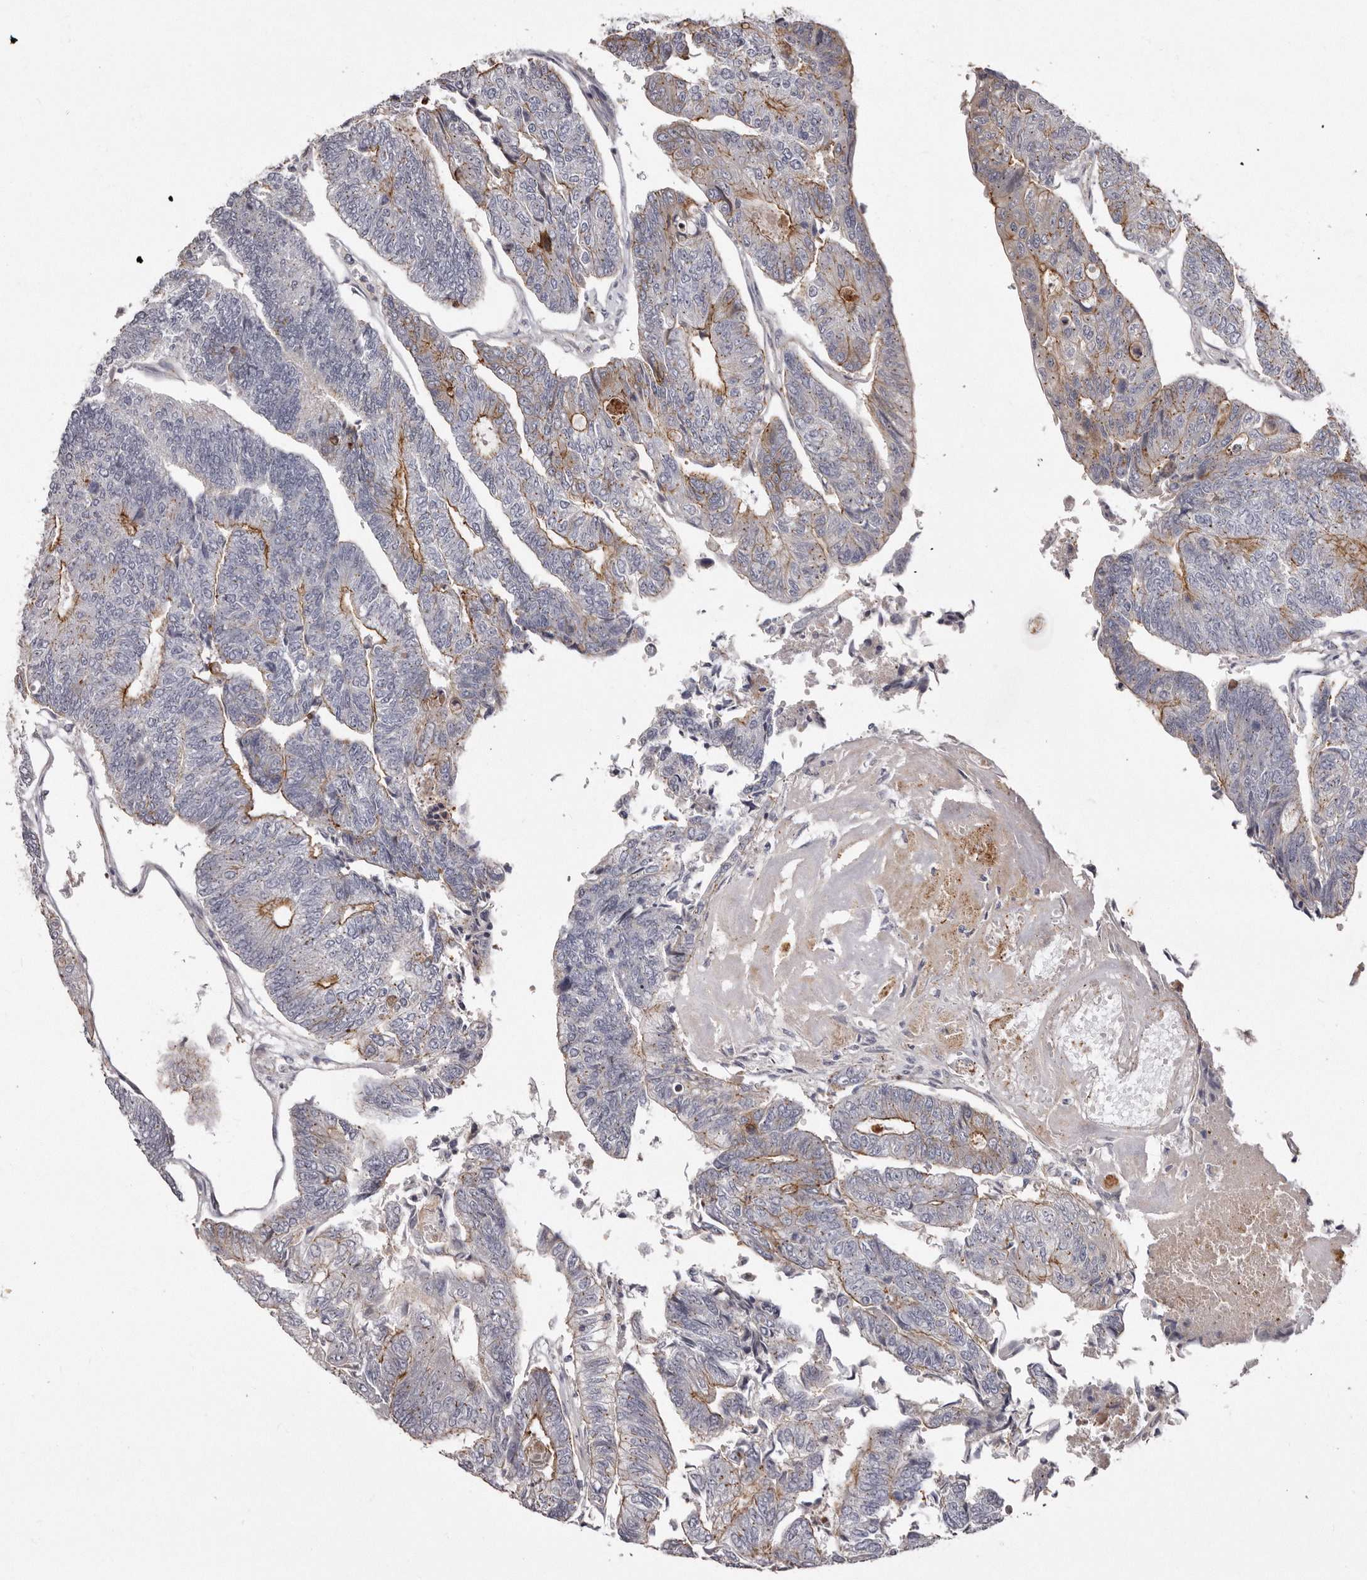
{"staining": {"intensity": "moderate", "quantity": "25%-75%", "location": "cytoplasmic/membranous"}, "tissue": "colorectal cancer", "cell_type": "Tumor cells", "image_type": "cancer", "snomed": [{"axis": "morphology", "description": "Adenocarcinoma, NOS"}, {"axis": "topography", "description": "Colon"}], "caption": "Colorectal cancer tissue displays moderate cytoplasmic/membranous positivity in about 25%-75% of tumor cells", "gene": "PEG10", "patient": {"sex": "female", "age": 67}}